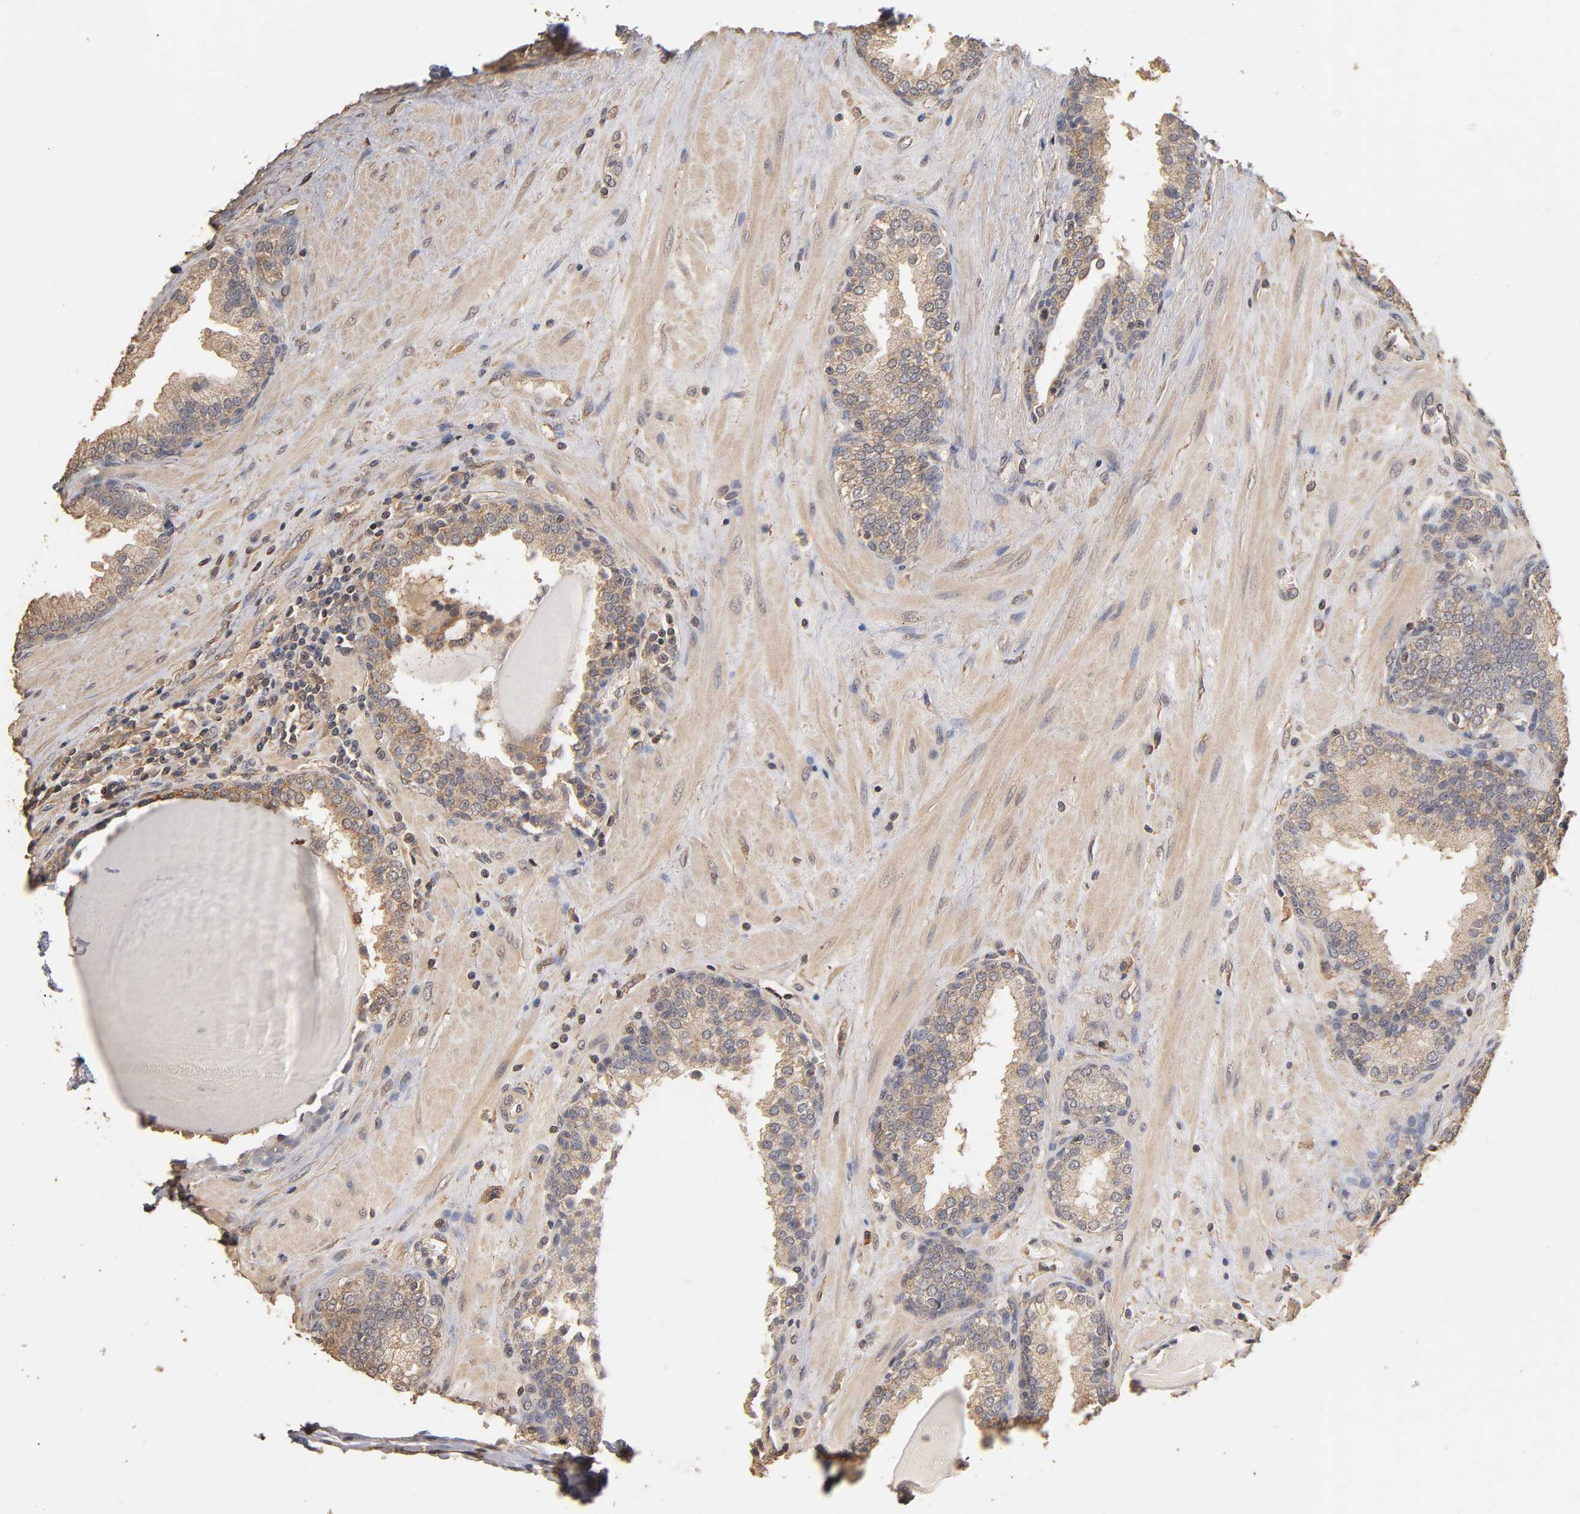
{"staining": {"intensity": "weak", "quantity": "25%-75%", "location": "cytoplasmic/membranous"}, "tissue": "prostate", "cell_type": "Glandular cells", "image_type": "normal", "snomed": [{"axis": "morphology", "description": "Normal tissue, NOS"}, {"axis": "topography", "description": "Prostate"}], "caption": "A micrograph showing weak cytoplasmic/membranous staining in approximately 25%-75% of glandular cells in benign prostate, as visualized by brown immunohistochemical staining.", "gene": "VSIG4", "patient": {"sex": "male", "age": 51}}